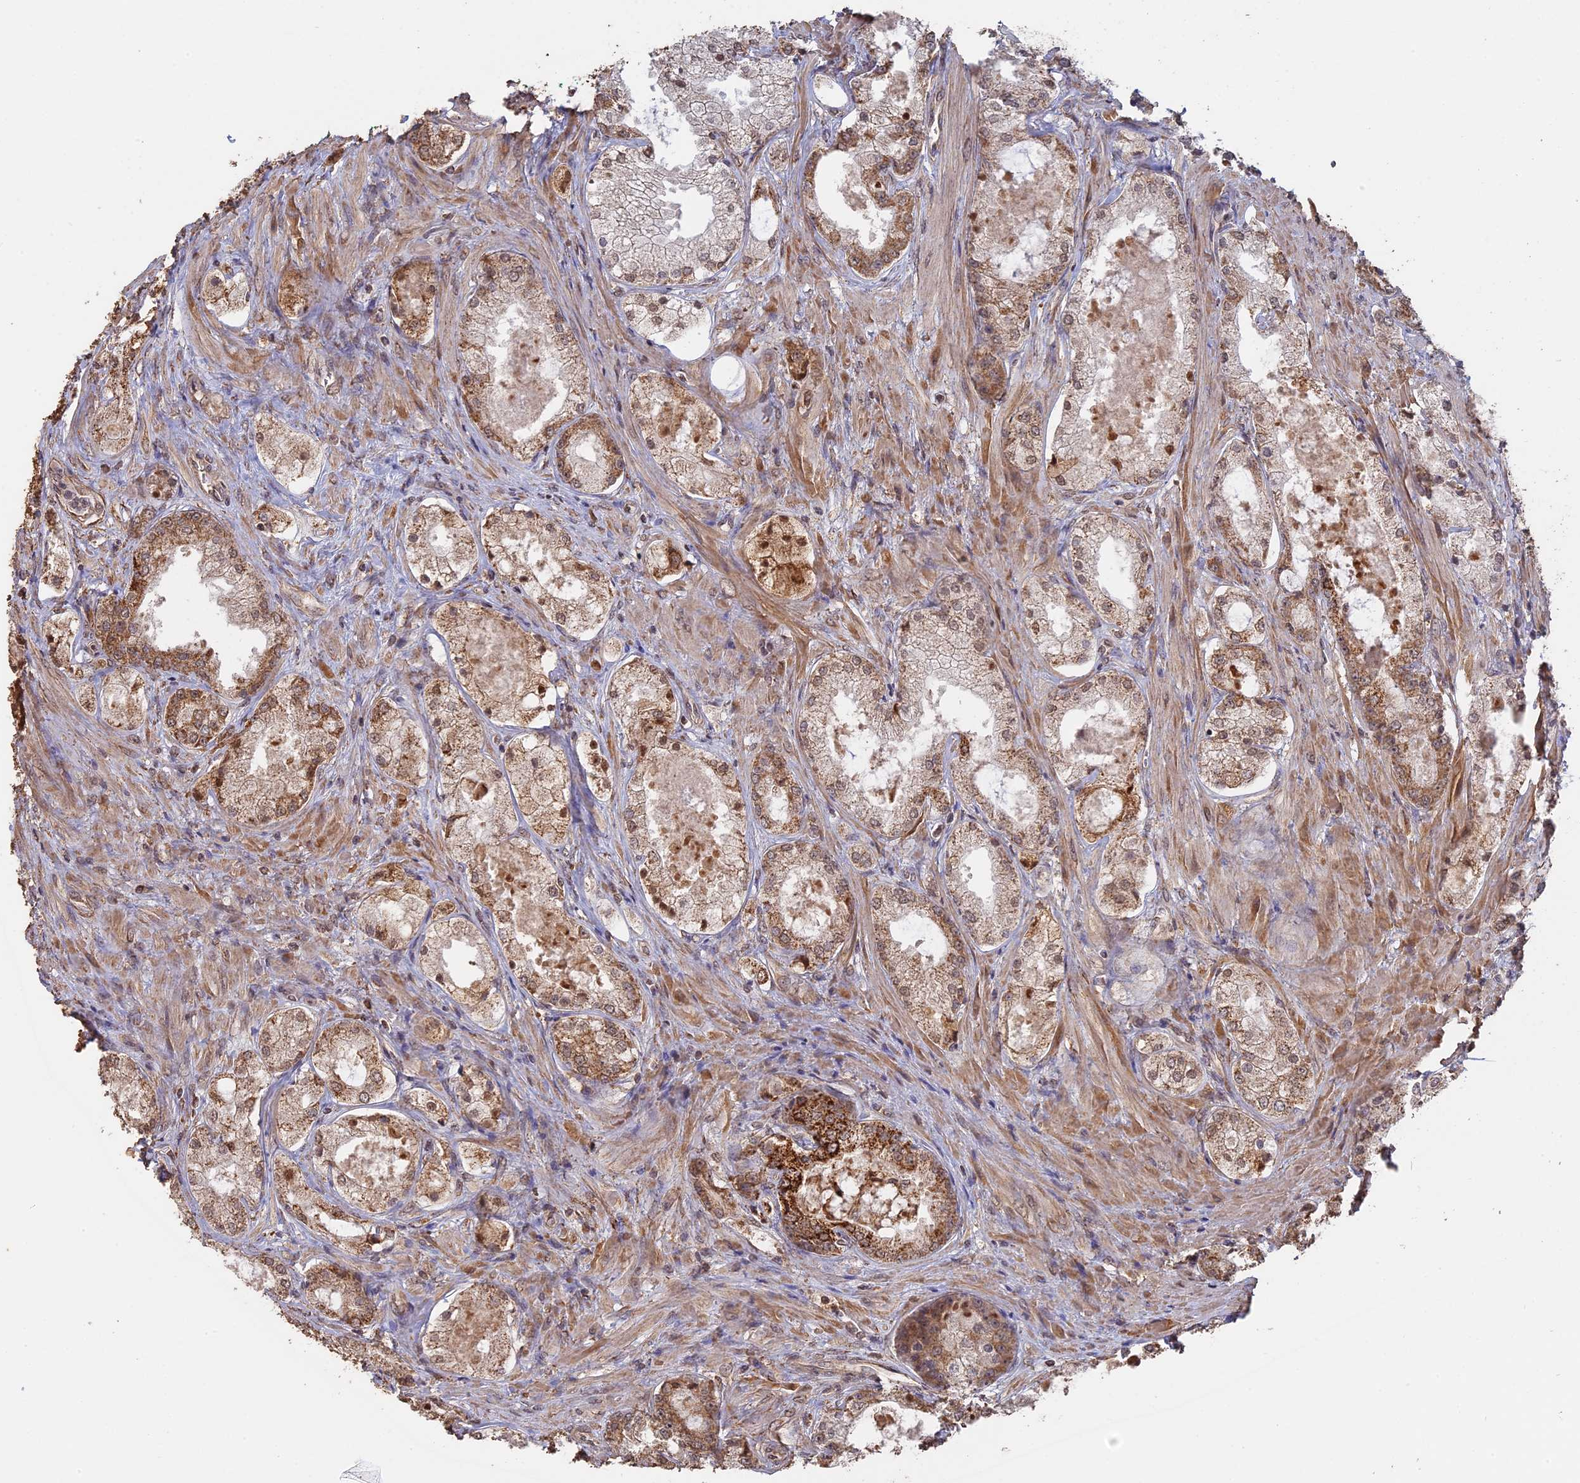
{"staining": {"intensity": "moderate", "quantity": ">75%", "location": "cytoplasmic/membranous,nuclear"}, "tissue": "prostate cancer", "cell_type": "Tumor cells", "image_type": "cancer", "snomed": [{"axis": "morphology", "description": "Adenocarcinoma, Low grade"}, {"axis": "topography", "description": "Prostate"}], "caption": "Human adenocarcinoma (low-grade) (prostate) stained with a protein marker displays moderate staining in tumor cells.", "gene": "FAM210B", "patient": {"sex": "male", "age": 68}}